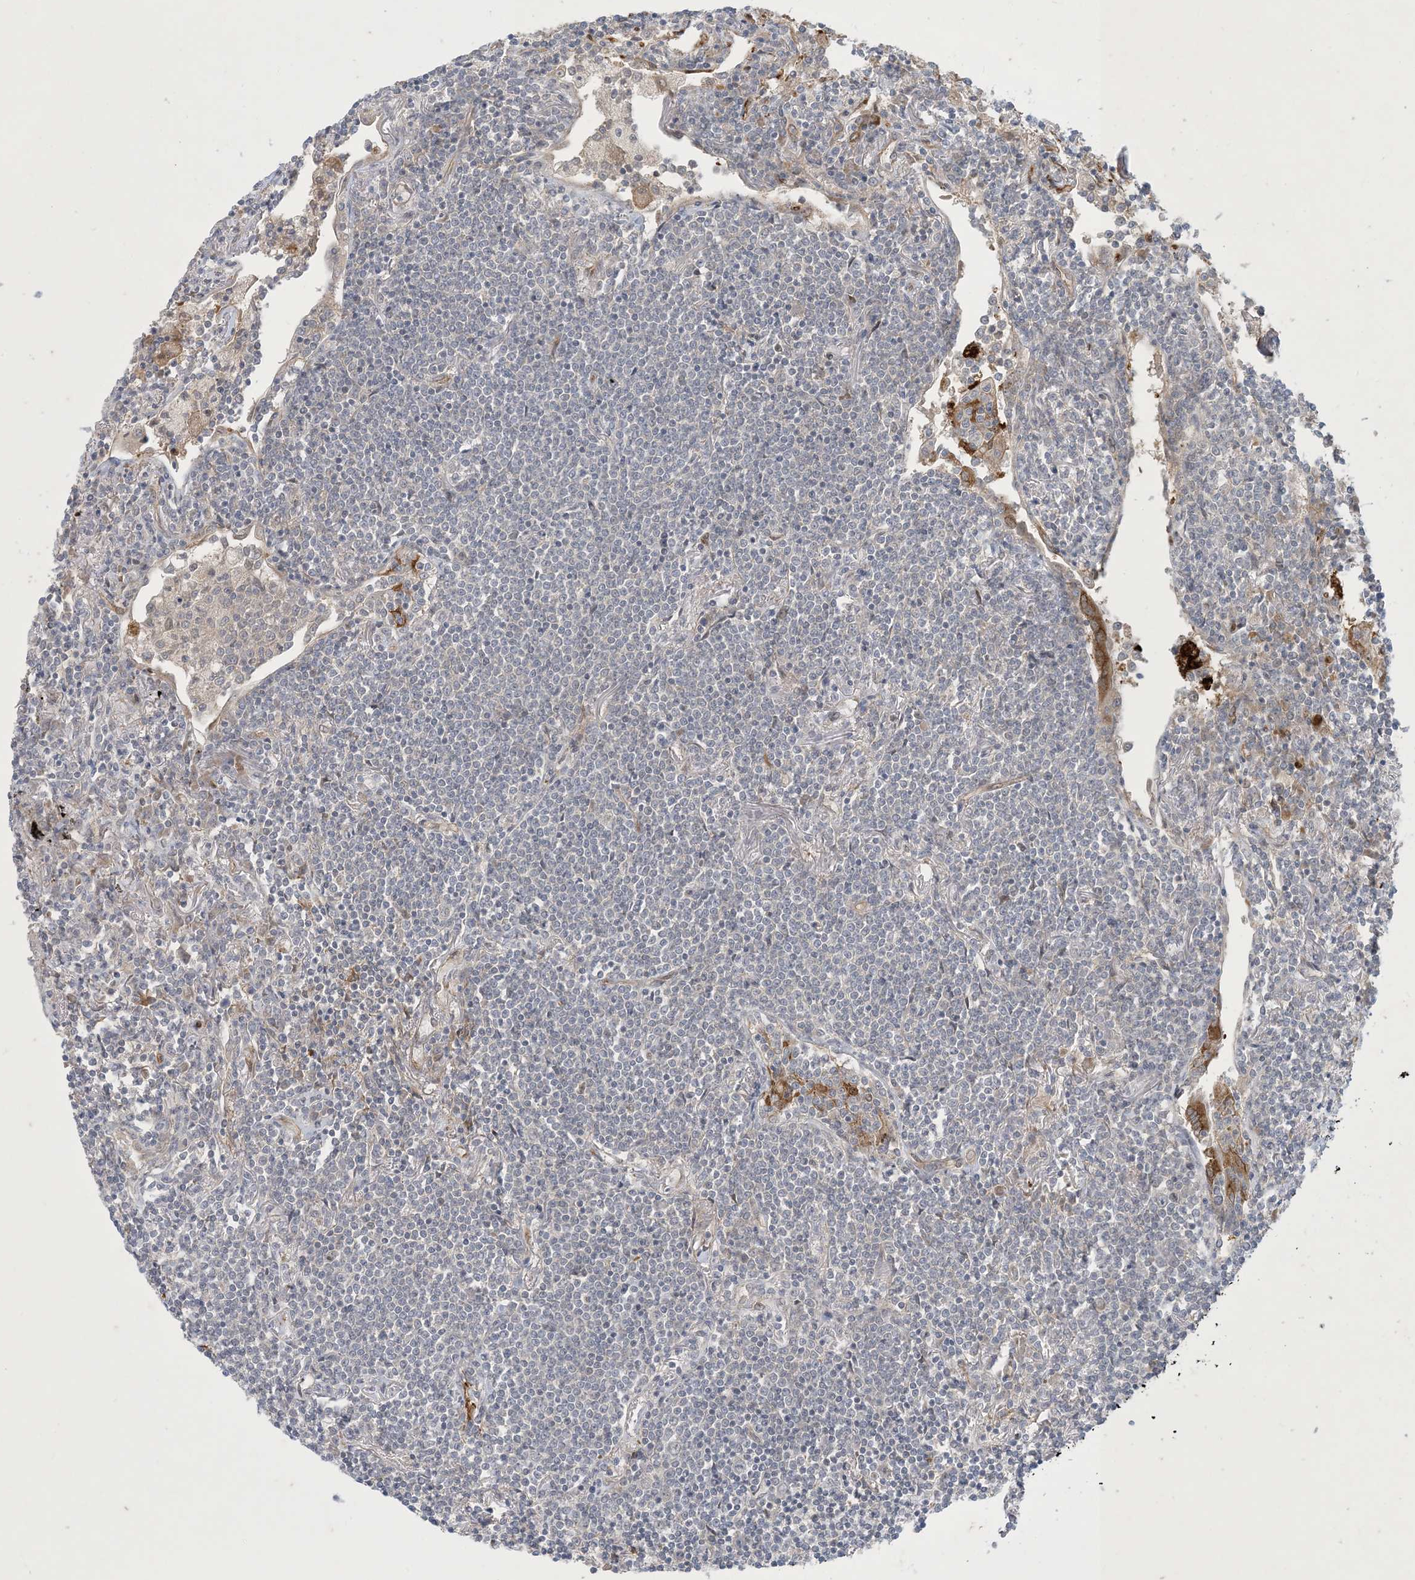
{"staining": {"intensity": "negative", "quantity": "none", "location": "none"}, "tissue": "lymphoma", "cell_type": "Tumor cells", "image_type": "cancer", "snomed": [{"axis": "morphology", "description": "Malignant lymphoma, non-Hodgkin's type, Low grade"}, {"axis": "topography", "description": "Lung"}], "caption": "Immunohistochemistry (IHC) photomicrograph of neoplastic tissue: human malignant lymphoma, non-Hodgkin's type (low-grade) stained with DAB (3,3'-diaminobenzidine) exhibits no significant protein positivity in tumor cells. Brightfield microscopy of IHC stained with DAB (brown) and hematoxylin (blue), captured at high magnification.", "gene": "CDS1", "patient": {"sex": "female", "age": 71}}